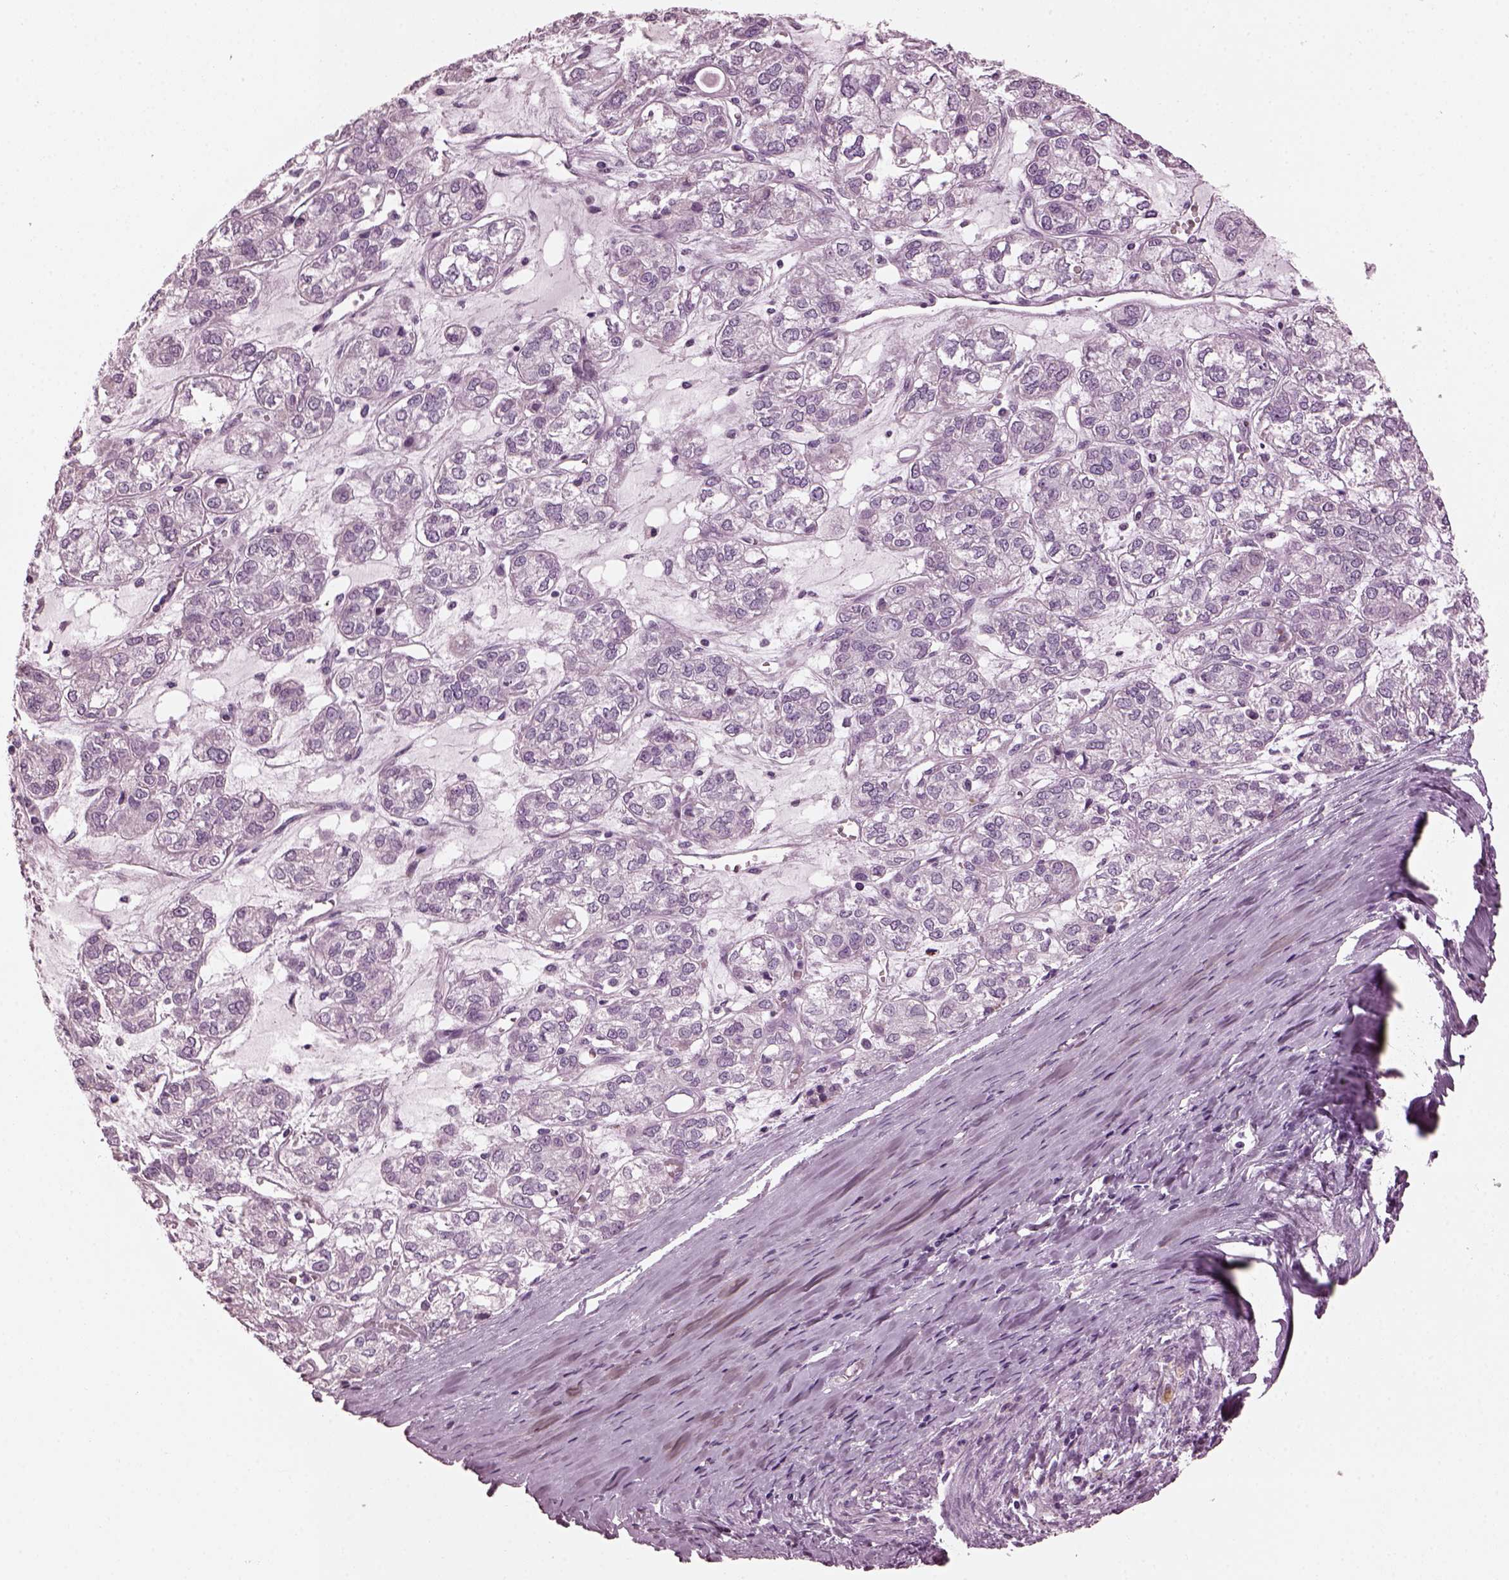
{"staining": {"intensity": "negative", "quantity": "none", "location": "none"}, "tissue": "ovarian cancer", "cell_type": "Tumor cells", "image_type": "cancer", "snomed": [{"axis": "morphology", "description": "Carcinoma, endometroid"}, {"axis": "topography", "description": "Ovary"}], "caption": "An immunohistochemistry (IHC) image of endometroid carcinoma (ovarian) is shown. There is no staining in tumor cells of endometroid carcinoma (ovarian).", "gene": "RIMS2", "patient": {"sex": "female", "age": 64}}